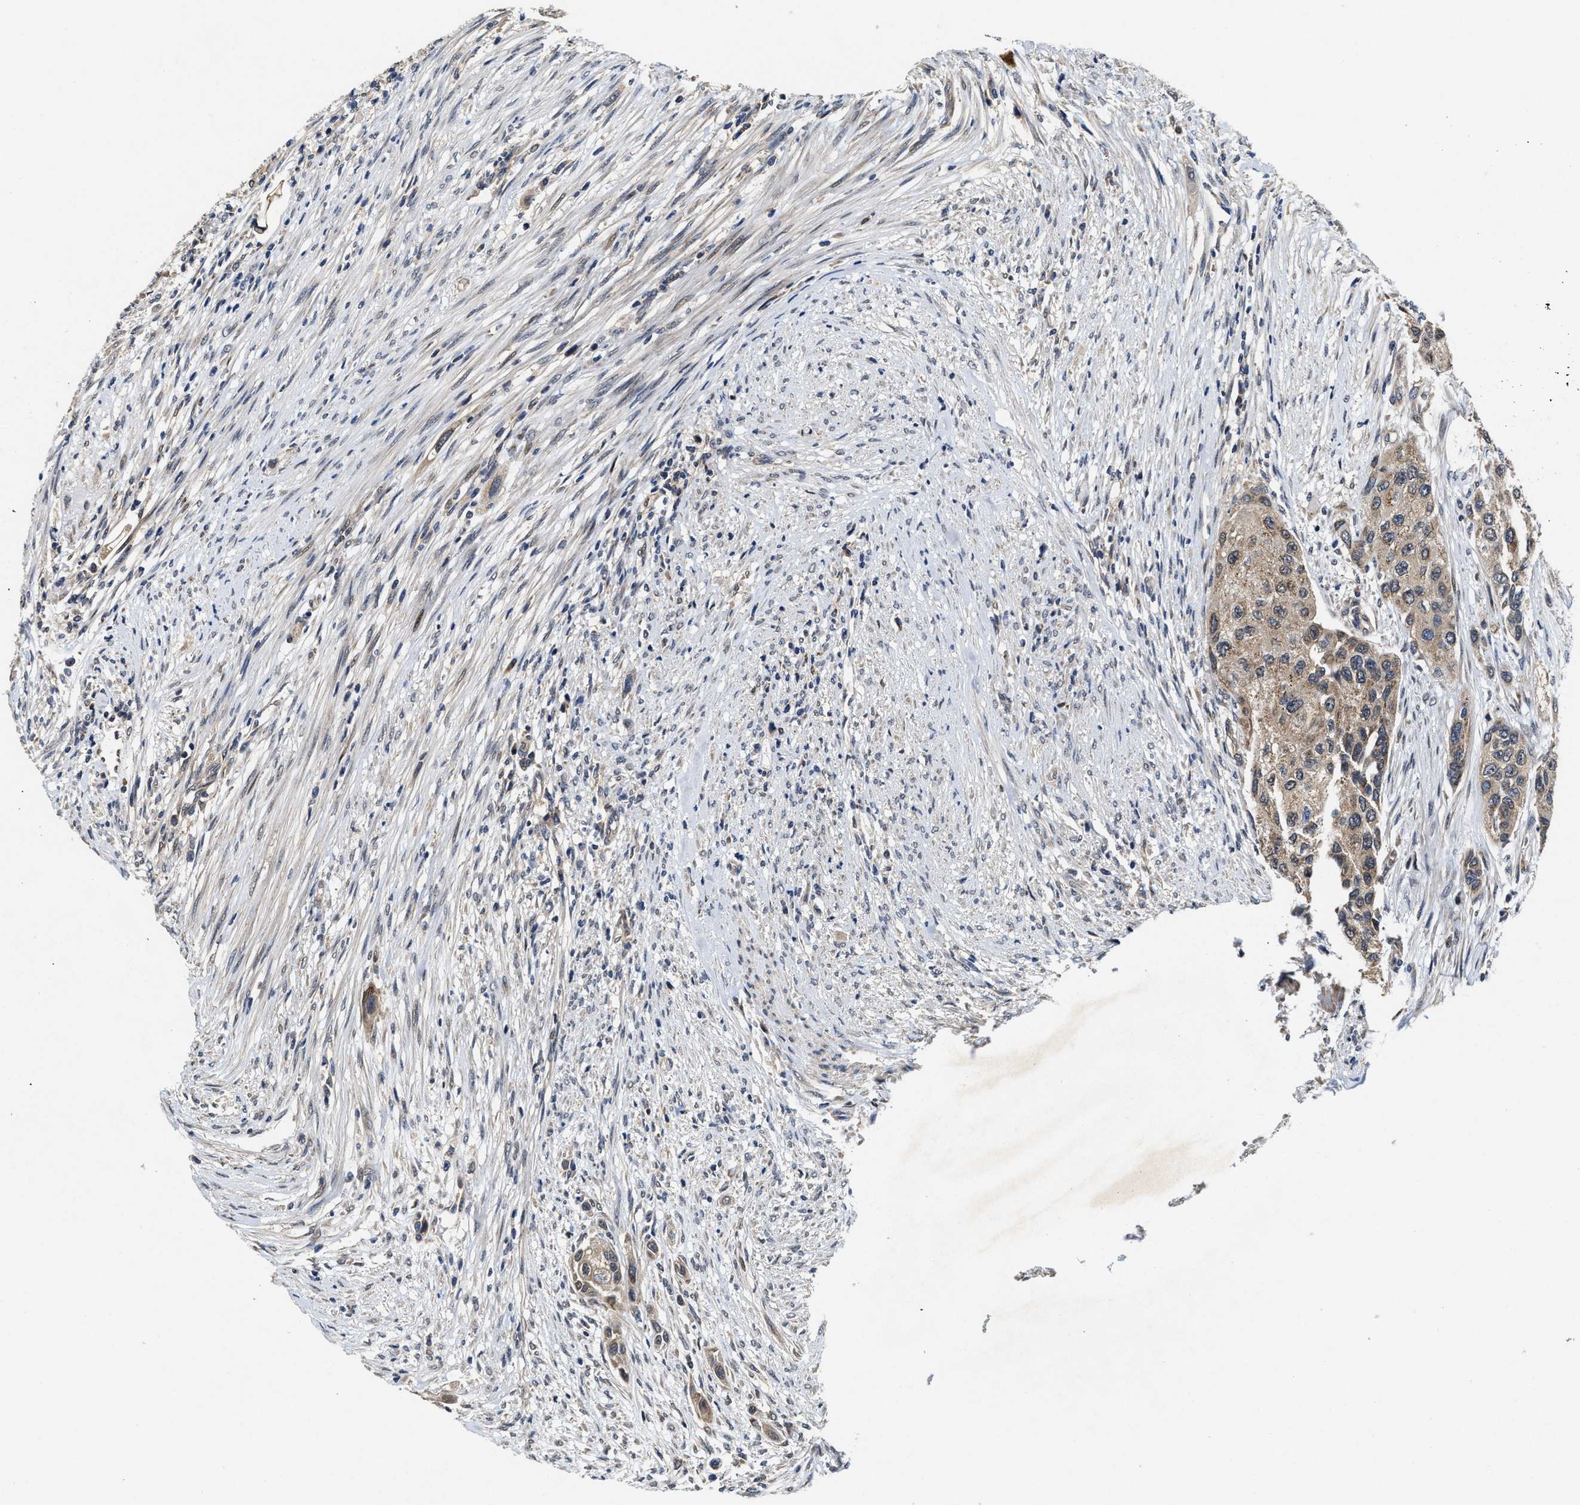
{"staining": {"intensity": "weak", "quantity": ">75%", "location": "cytoplasmic/membranous"}, "tissue": "urothelial cancer", "cell_type": "Tumor cells", "image_type": "cancer", "snomed": [{"axis": "morphology", "description": "Urothelial carcinoma, High grade"}, {"axis": "topography", "description": "Urinary bladder"}], "caption": "High-grade urothelial carcinoma stained with IHC demonstrates weak cytoplasmic/membranous expression in about >75% of tumor cells.", "gene": "SCYL2", "patient": {"sex": "female", "age": 56}}